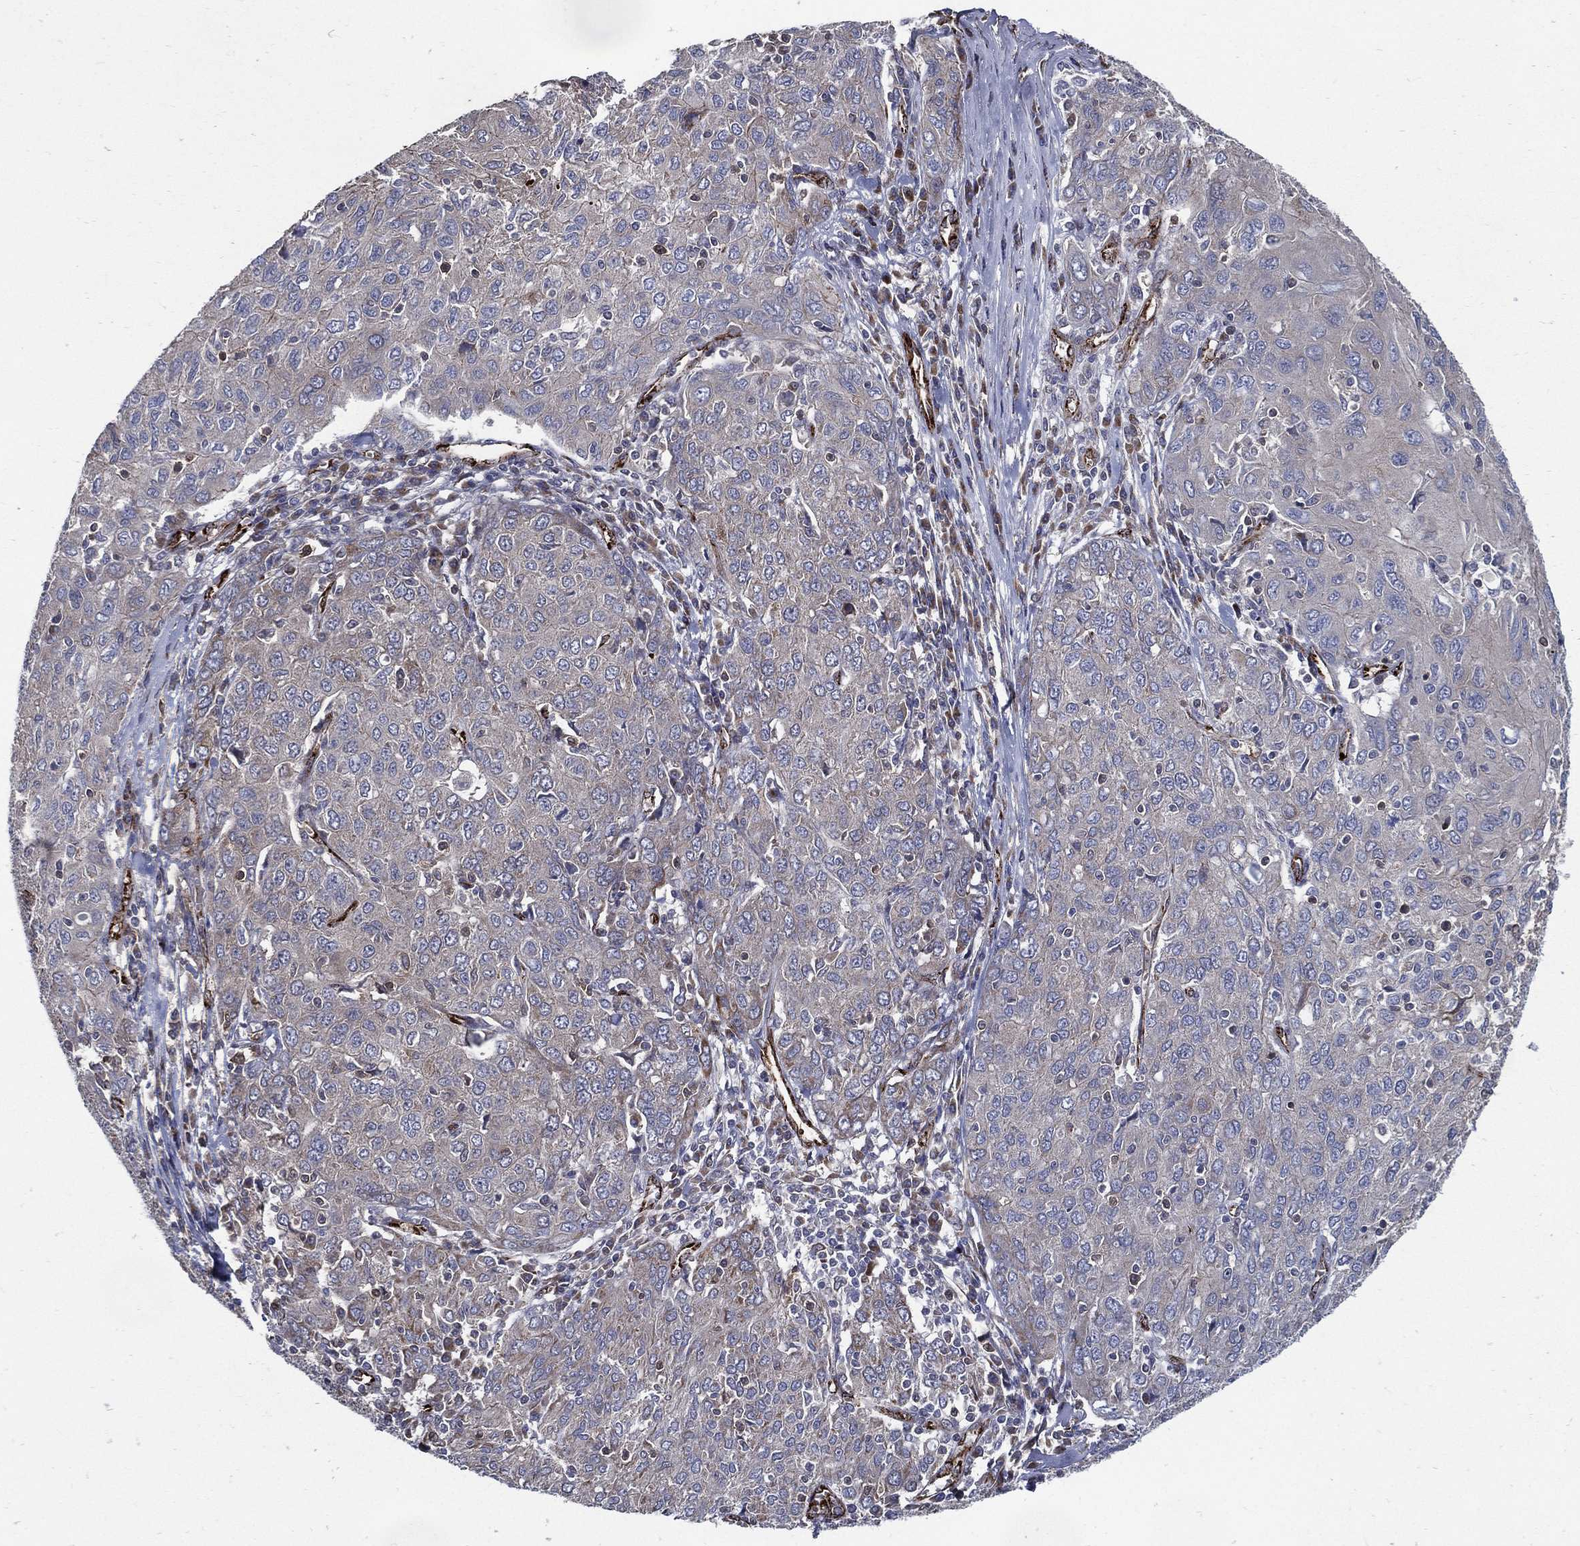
{"staining": {"intensity": "weak", "quantity": "<25%", "location": "cytoplasmic/membranous"}, "tissue": "ovarian cancer", "cell_type": "Tumor cells", "image_type": "cancer", "snomed": [{"axis": "morphology", "description": "Carcinoma, endometroid"}, {"axis": "topography", "description": "Ovary"}], "caption": "High magnification brightfield microscopy of ovarian cancer (endometroid carcinoma) stained with DAB (3,3'-diaminobenzidine) (brown) and counterstained with hematoxylin (blue): tumor cells show no significant positivity. Brightfield microscopy of IHC stained with DAB (3,3'-diaminobenzidine) (brown) and hematoxylin (blue), captured at high magnification.", "gene": "ARHGAP11A", "patient": {"sex": "female", "age": 50}}